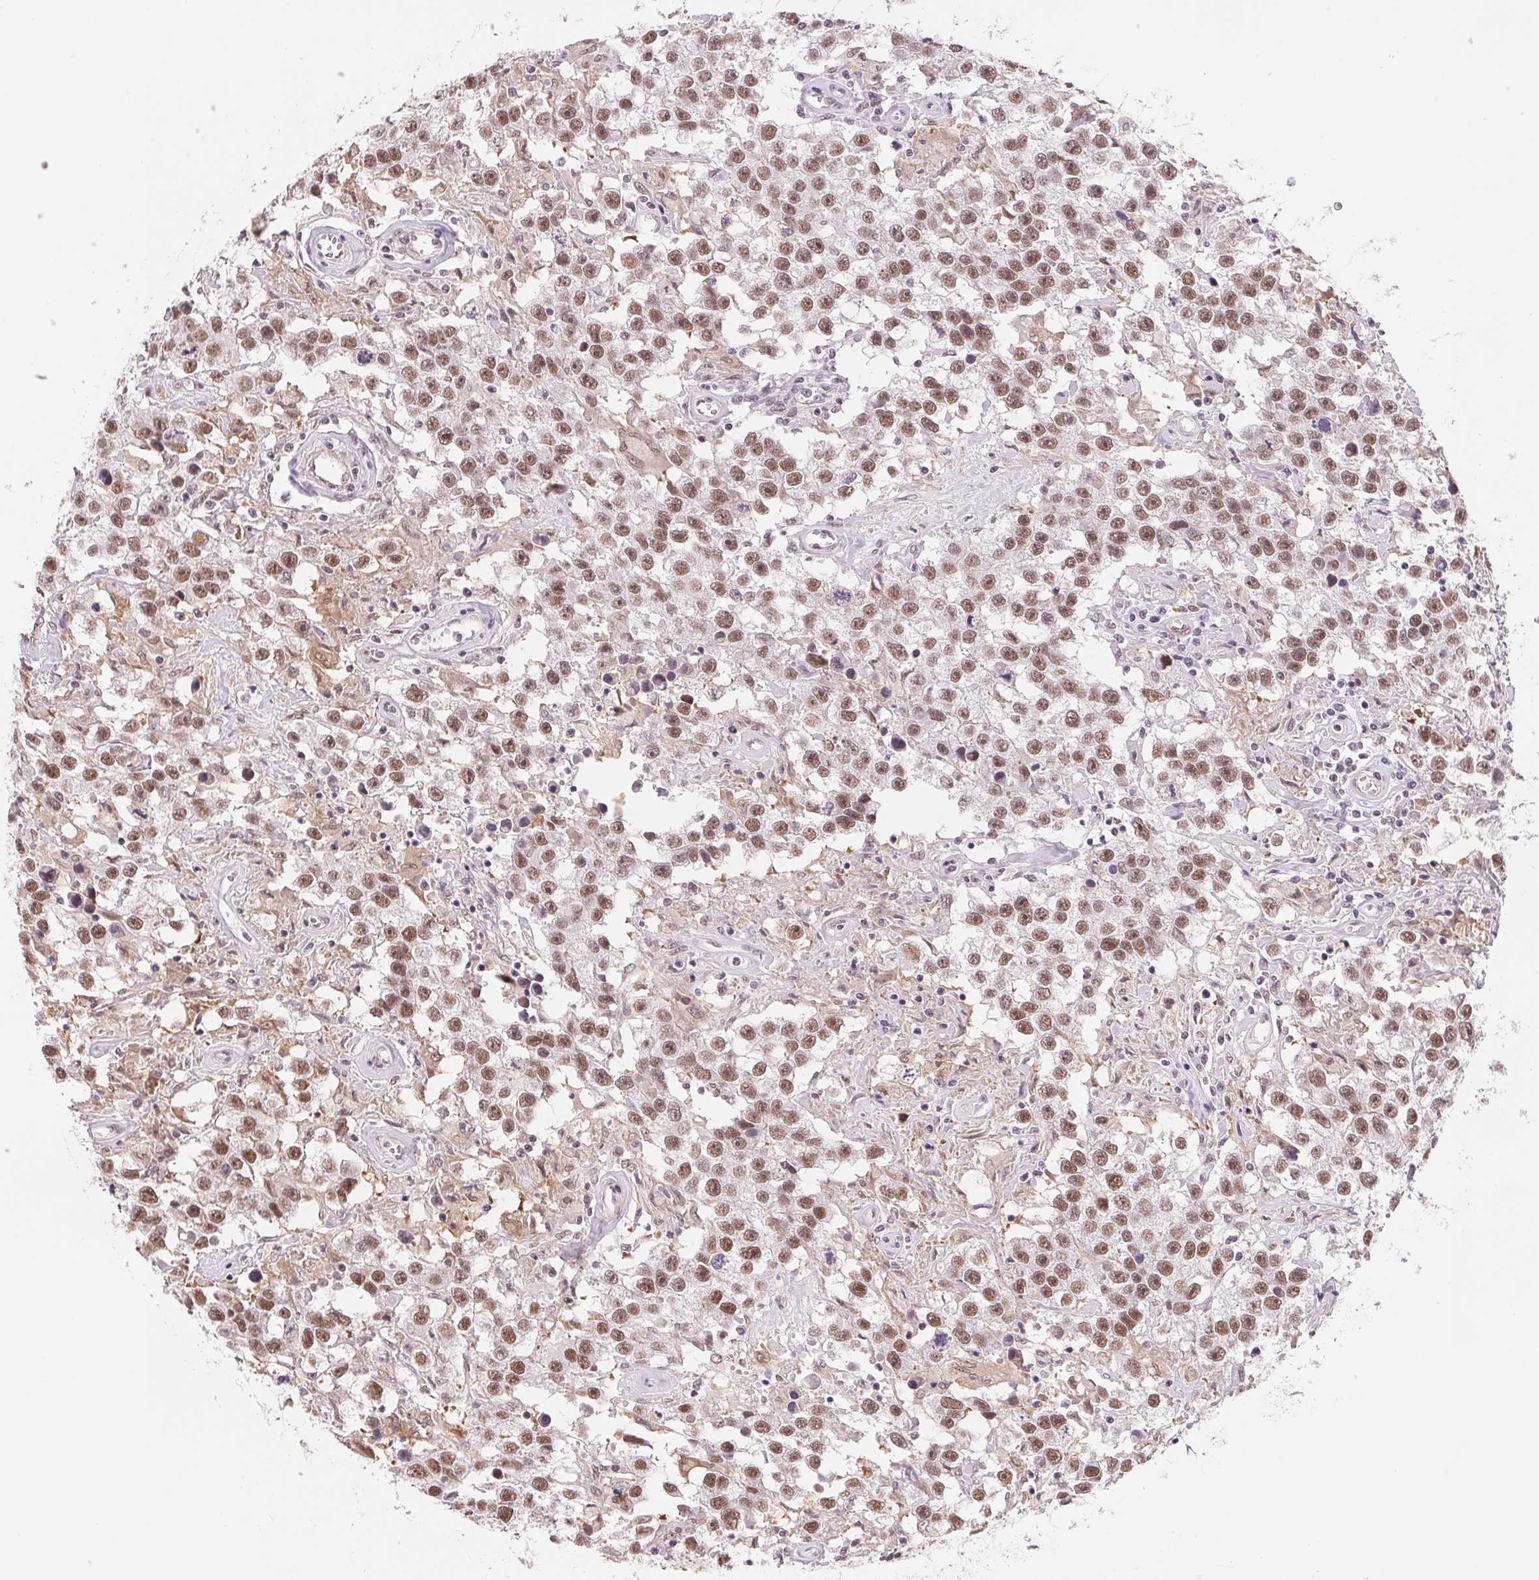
{"staining": {"intensity": "moderate", "quantity": ">75%", "location": "nuclear"}, "tissue": "testis cancer", "cell_type": "Tumor cells", "image_type": "cancer", "snomed": [{"axis": "morphology", "description": "Seminoma, NOS"}, {"axis": "topography", "description": "Testis"}], "caption": "The micrograph exhibits immunohistochemical staining of seminoma (testis). There is moderate nuclear expression is appreciated in approximately >75% of tumor cells.", "gene": "BCAT1", "patient": {"sex": "male", "age": 43}}